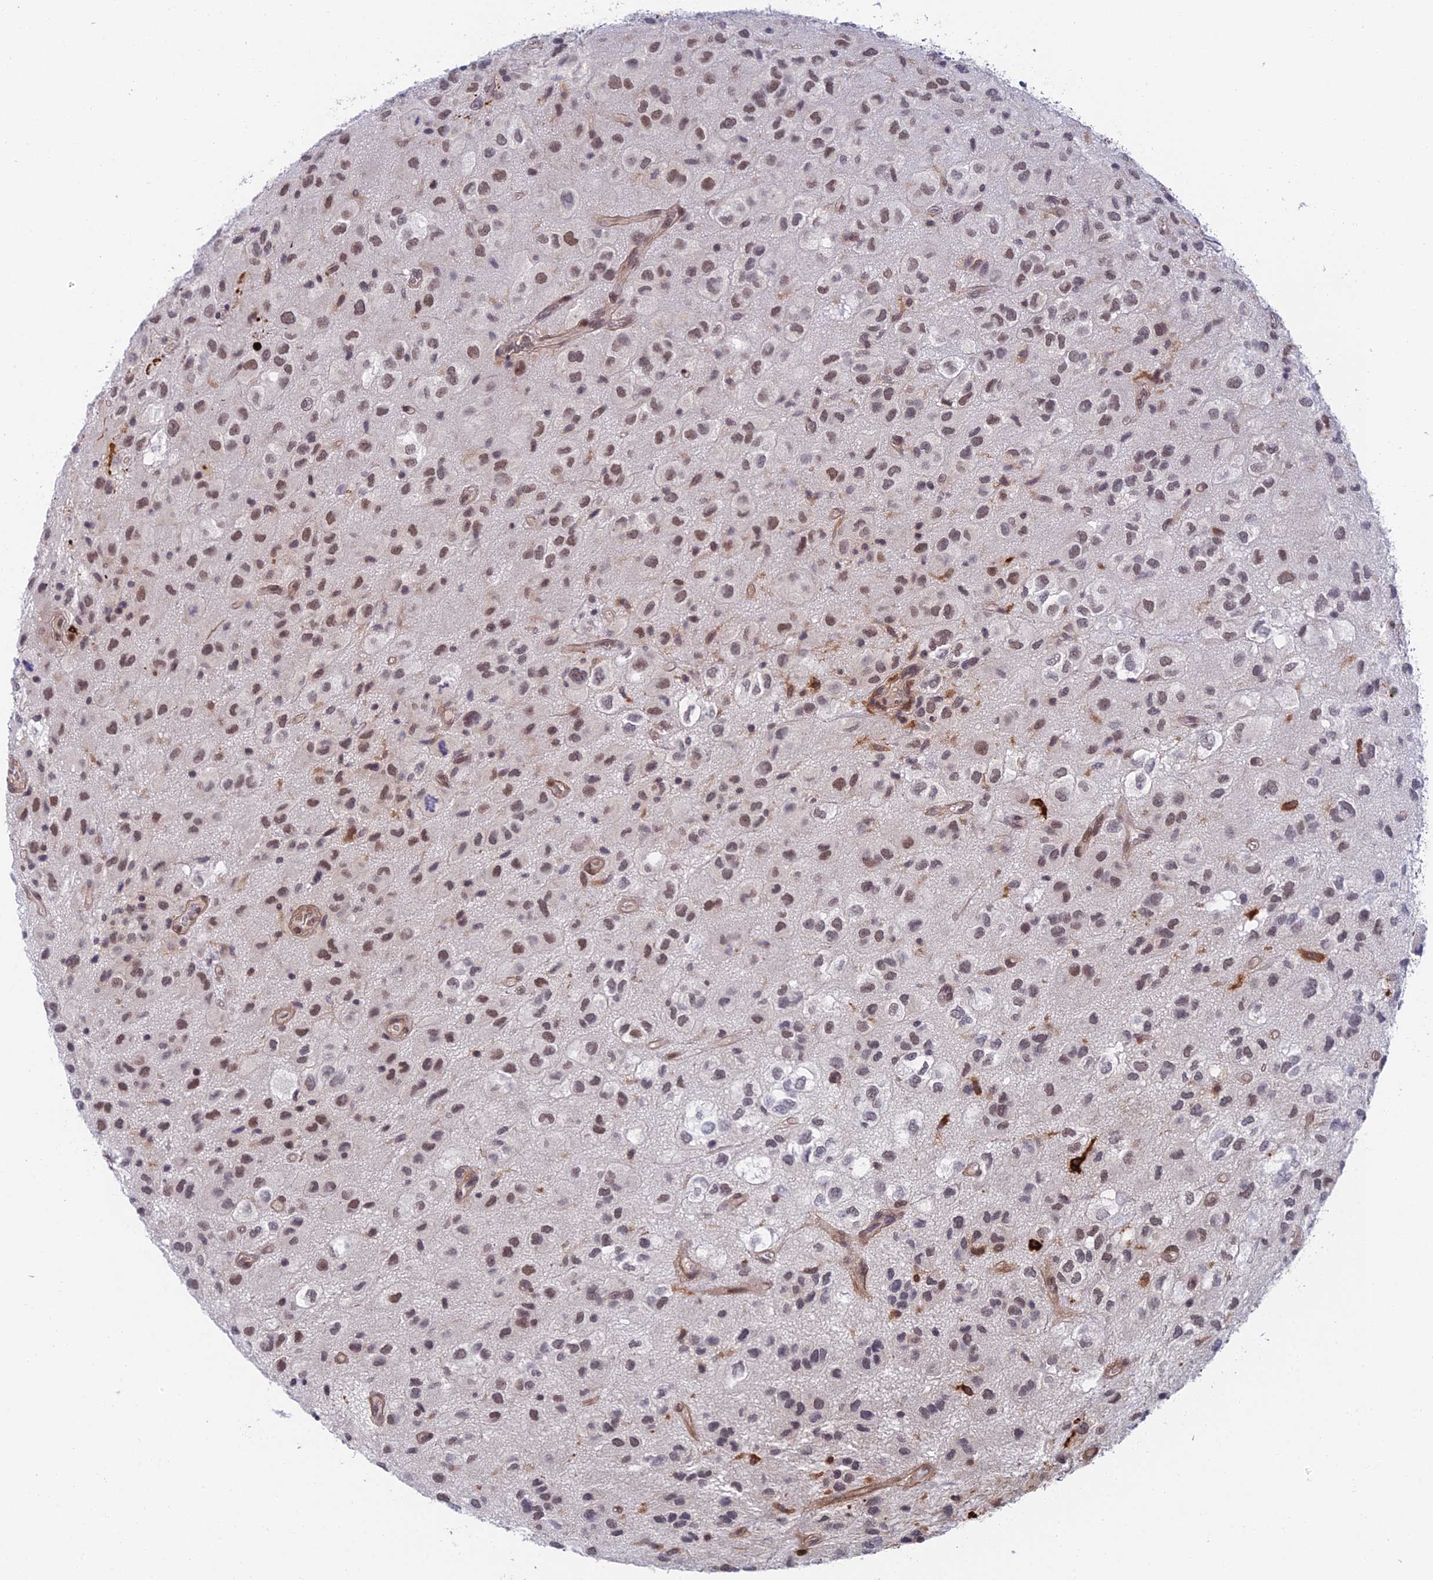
{"staining": {"intensity": "strong", "quantity": "25%-75%", "location": "nuclear"}, "tissue": "glioma", "cell_type": "Tumor cells", "image_type": "cancer", "snomed": [{"axis": "morphology", "description": "Glioma, malignant, Low grade"}, {"axis": "topography", "description": "Brain"}], "caption": "Glioma tissue displays strong nuclear positivity in about 25%-75% of tumor cells, visualized by immunohistochemistry.", "gene": "NSMCE1", "patient": {"sex": "male", "age": 66}}